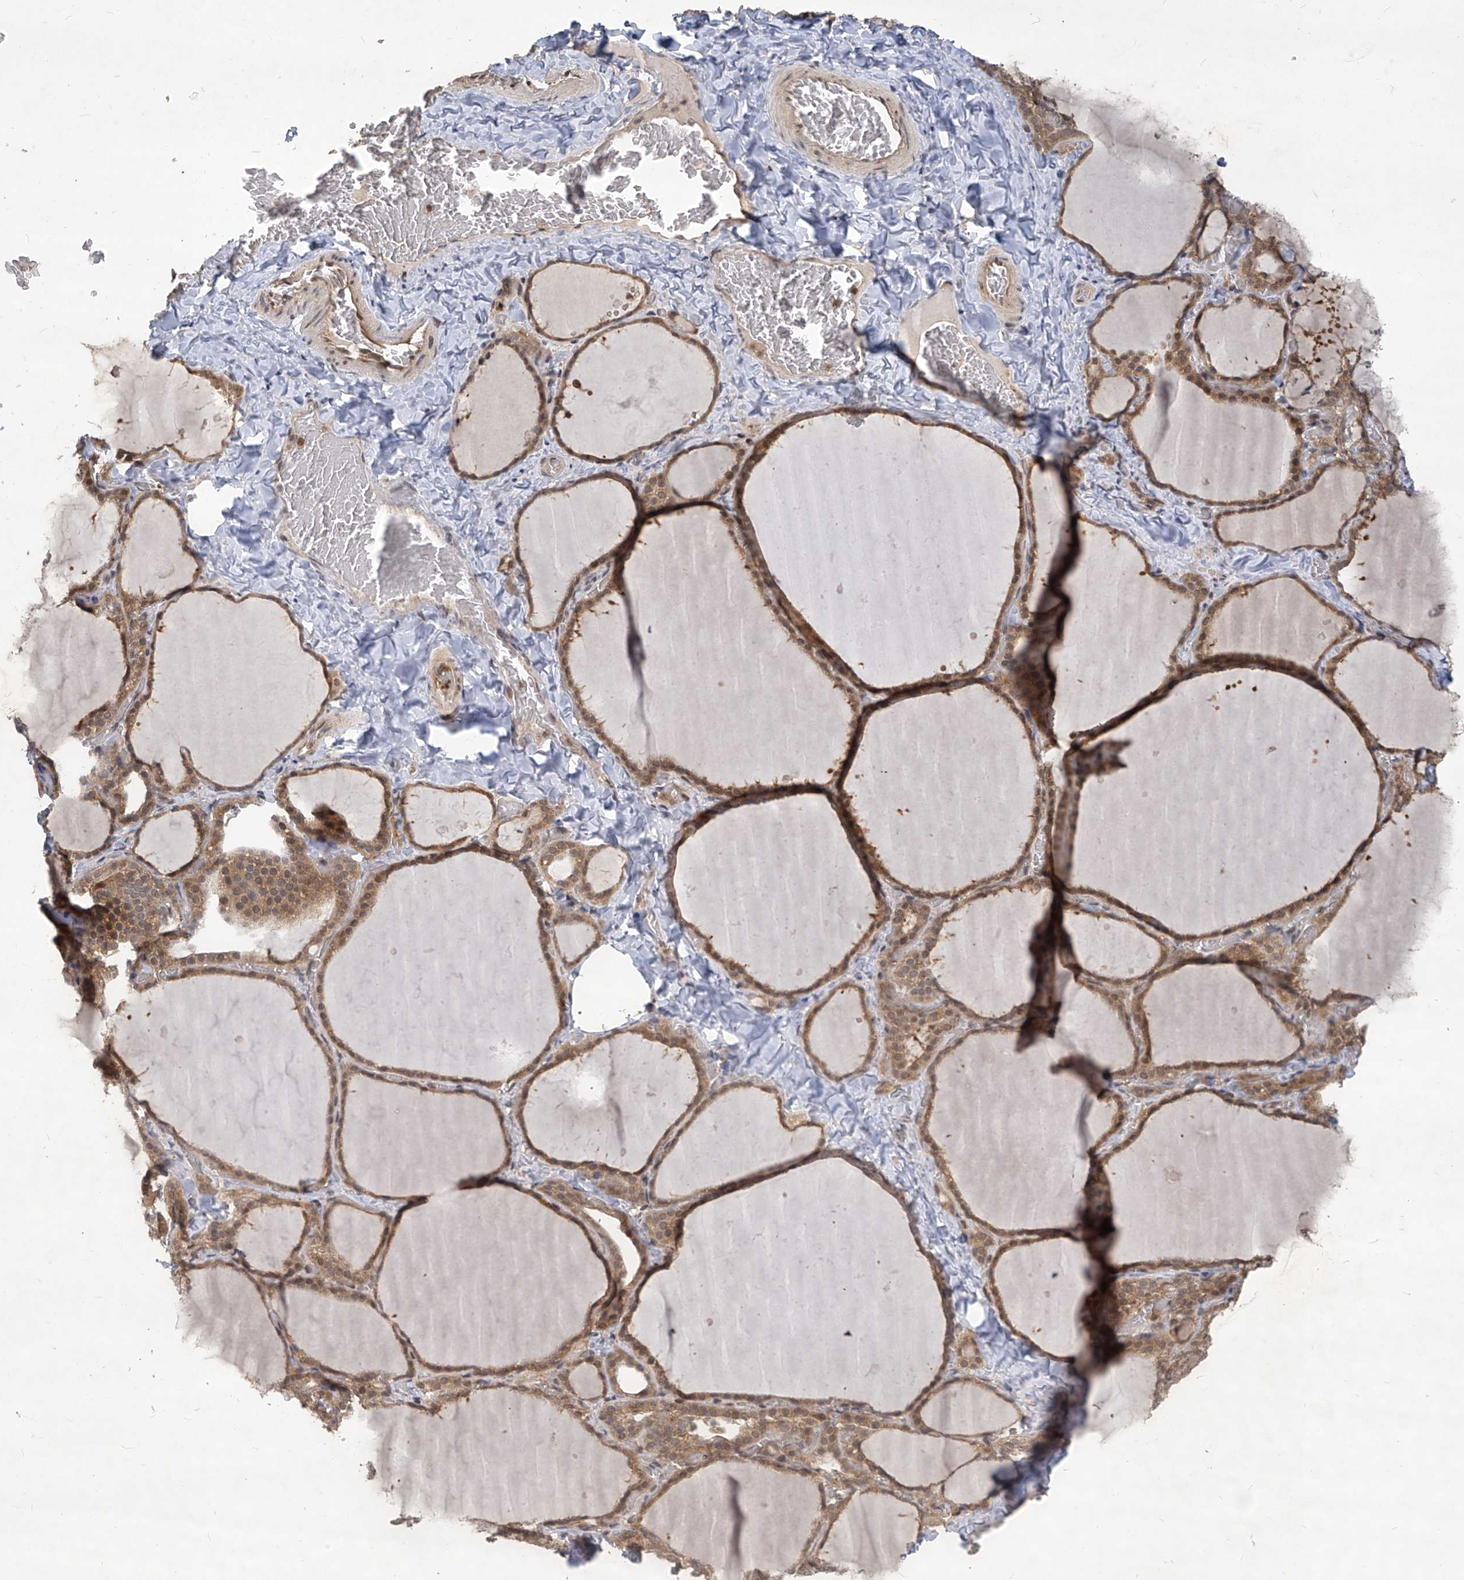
{"staining": {"intensity": "moderate", "quantity": ">75%", "location": "cytoplasmic/membranous,nuclear"}, "tissue": "thyroid gland", "cell_type": "Glandular cells", "image_type": "normal", "snomed": [{"axis": "morphology", "description": "Normal tissue, NOS"}, {"axis": "topography", "description": "Thyroid gland"}], "caption": "Moderate cytoplasmic/membranous,nuclear positivity for a protein is appreciated in approximately >75% of glandular cells of benign thyroid gland using immunohistochemistry (IHC).", "gene": "PSMB1", "patient": {"sex": "female", "age": 22}}